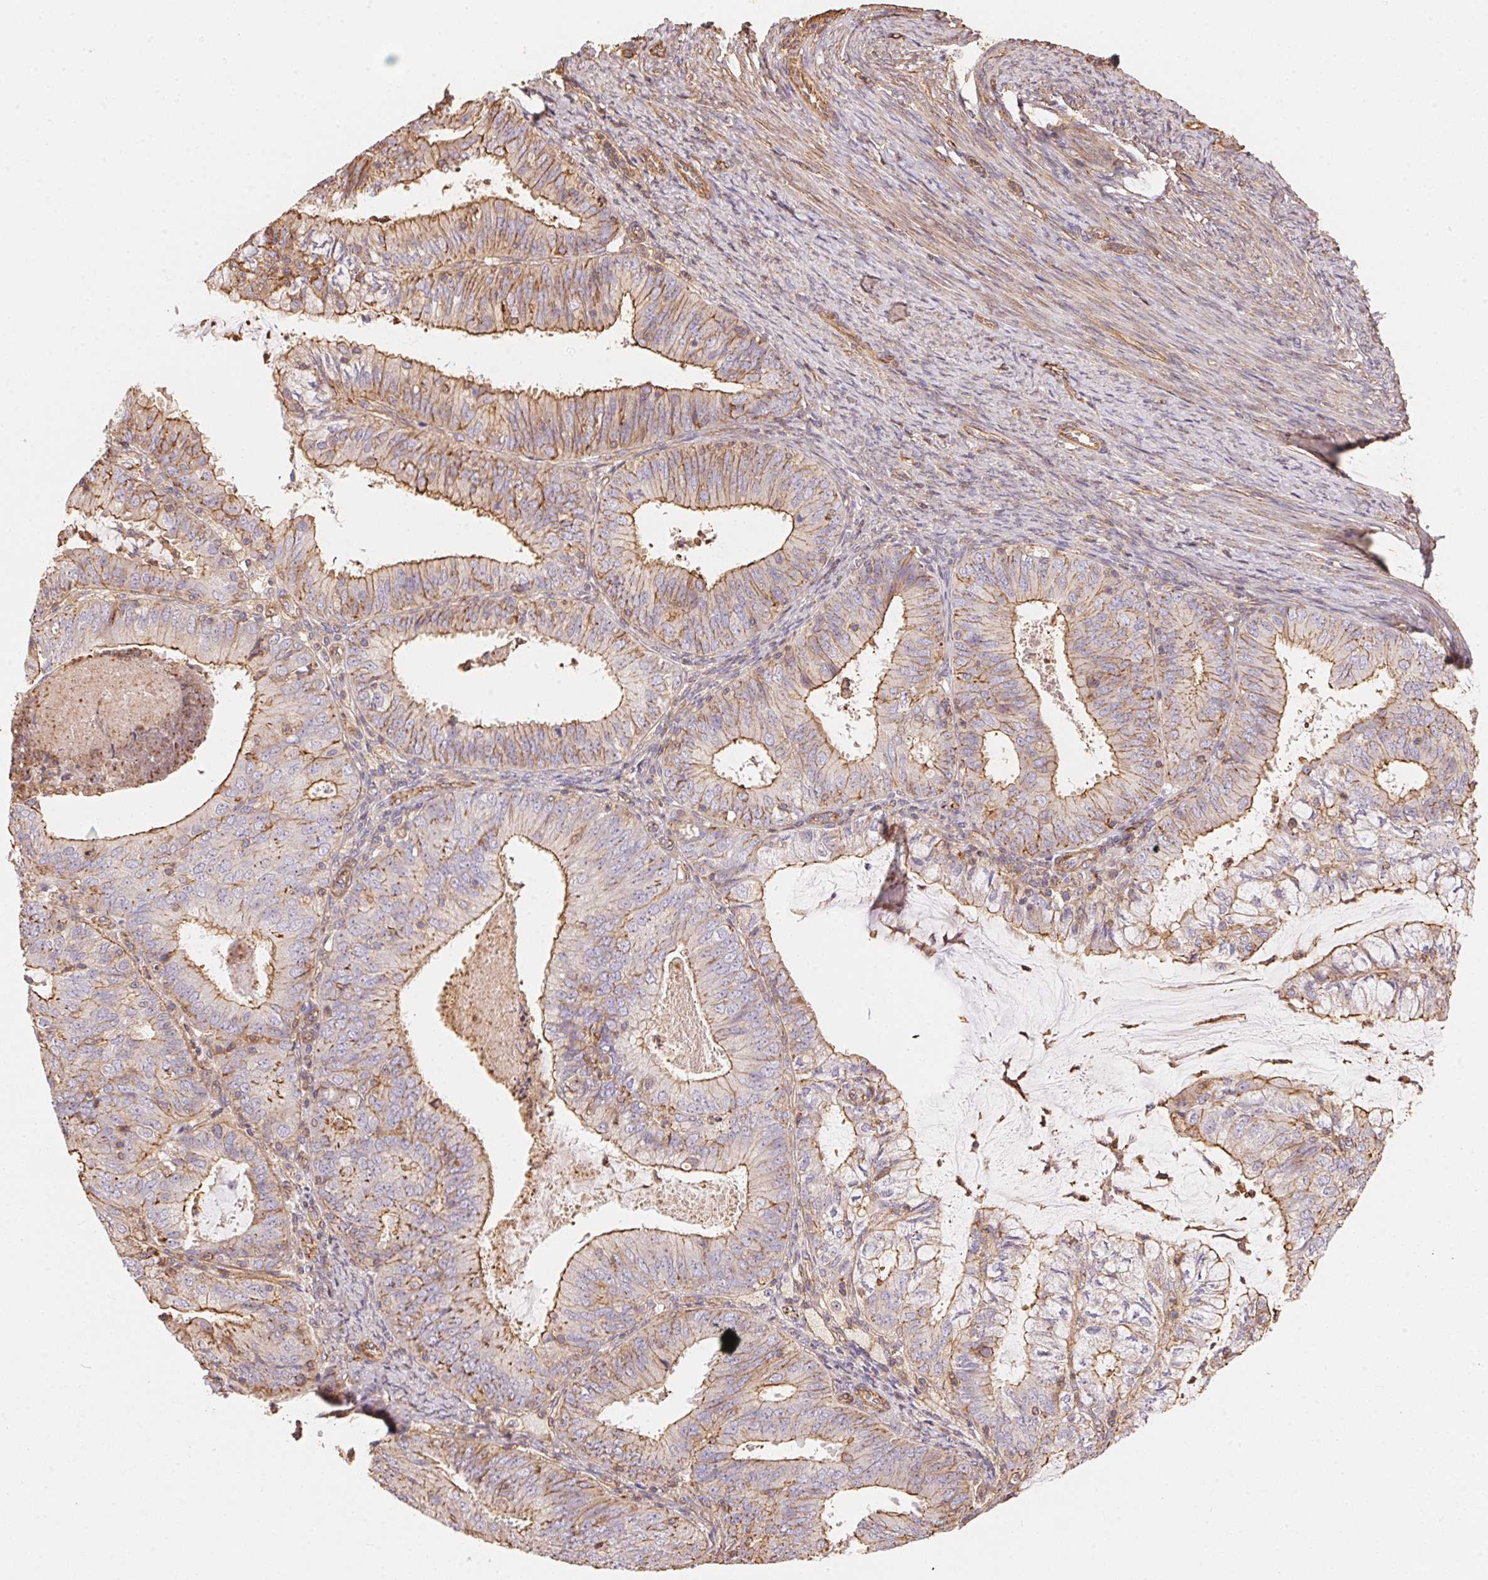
{"staining": {"intensity": "moderate", "quantity": "25%-75%", "location": "cytoplasmic/membranous"}, "tissue": "endometrial cancer", "cell_type": "Tumor cells", "image_type": "cancer", "snomed": [{"axis": "morphology", "description": "Adenocarcinoma, NOS"}, {"axis": "topography", "description": "Endometrium"}], "caption": "Immunohistochemistry photomicrograph of neoplastic tissue: endometrial adenocarcinoma stained using IHC exhibits medium levels of moderate protein expression localized specifically in the cytoplasmic/membranous of tumor cells, appearing as a cytoplasmic/membranous brown color.", "gene": "FRAS1", "patient": {"sex": "female", "age": 57}}